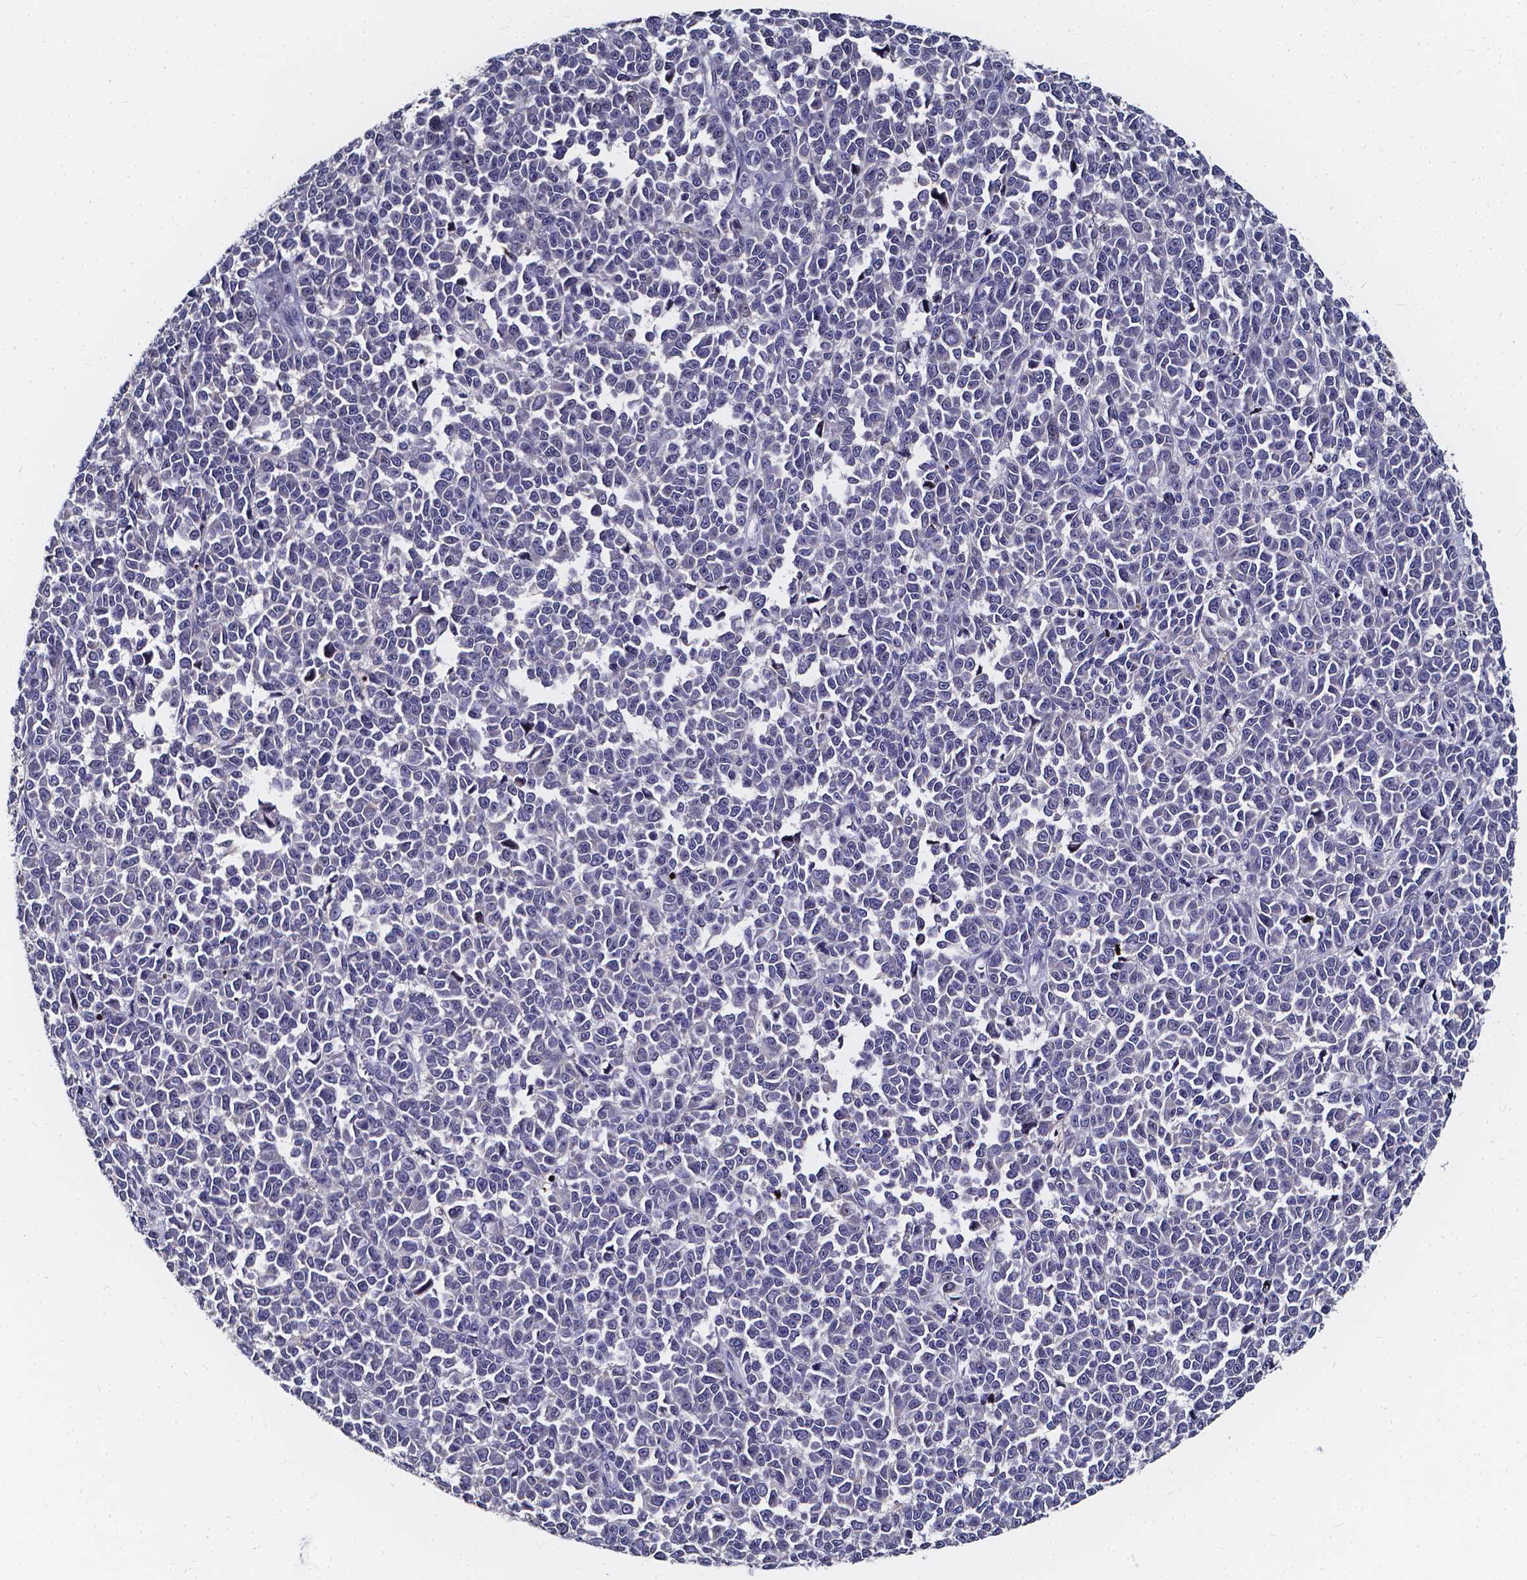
{"staining": {"intensity": "negative", "quantity": "none", "location": "none"}, "tissue": "melanoma", "cell_type": "Tumor cells", "image_type": "cancer", "snomed": [{"axis": "morphology", "description": "Malignant melanoma, NOS"}, {"axis": "topography", "description": "Skin"}], "caption": "Immunohistochemistry (IHC) histopathology image of malignant melanoma stained for a protein (brown), which shows no staining in tumor cells.", "gene": "SOWAHA", "patient": {"sex": "female", "age": 95}}